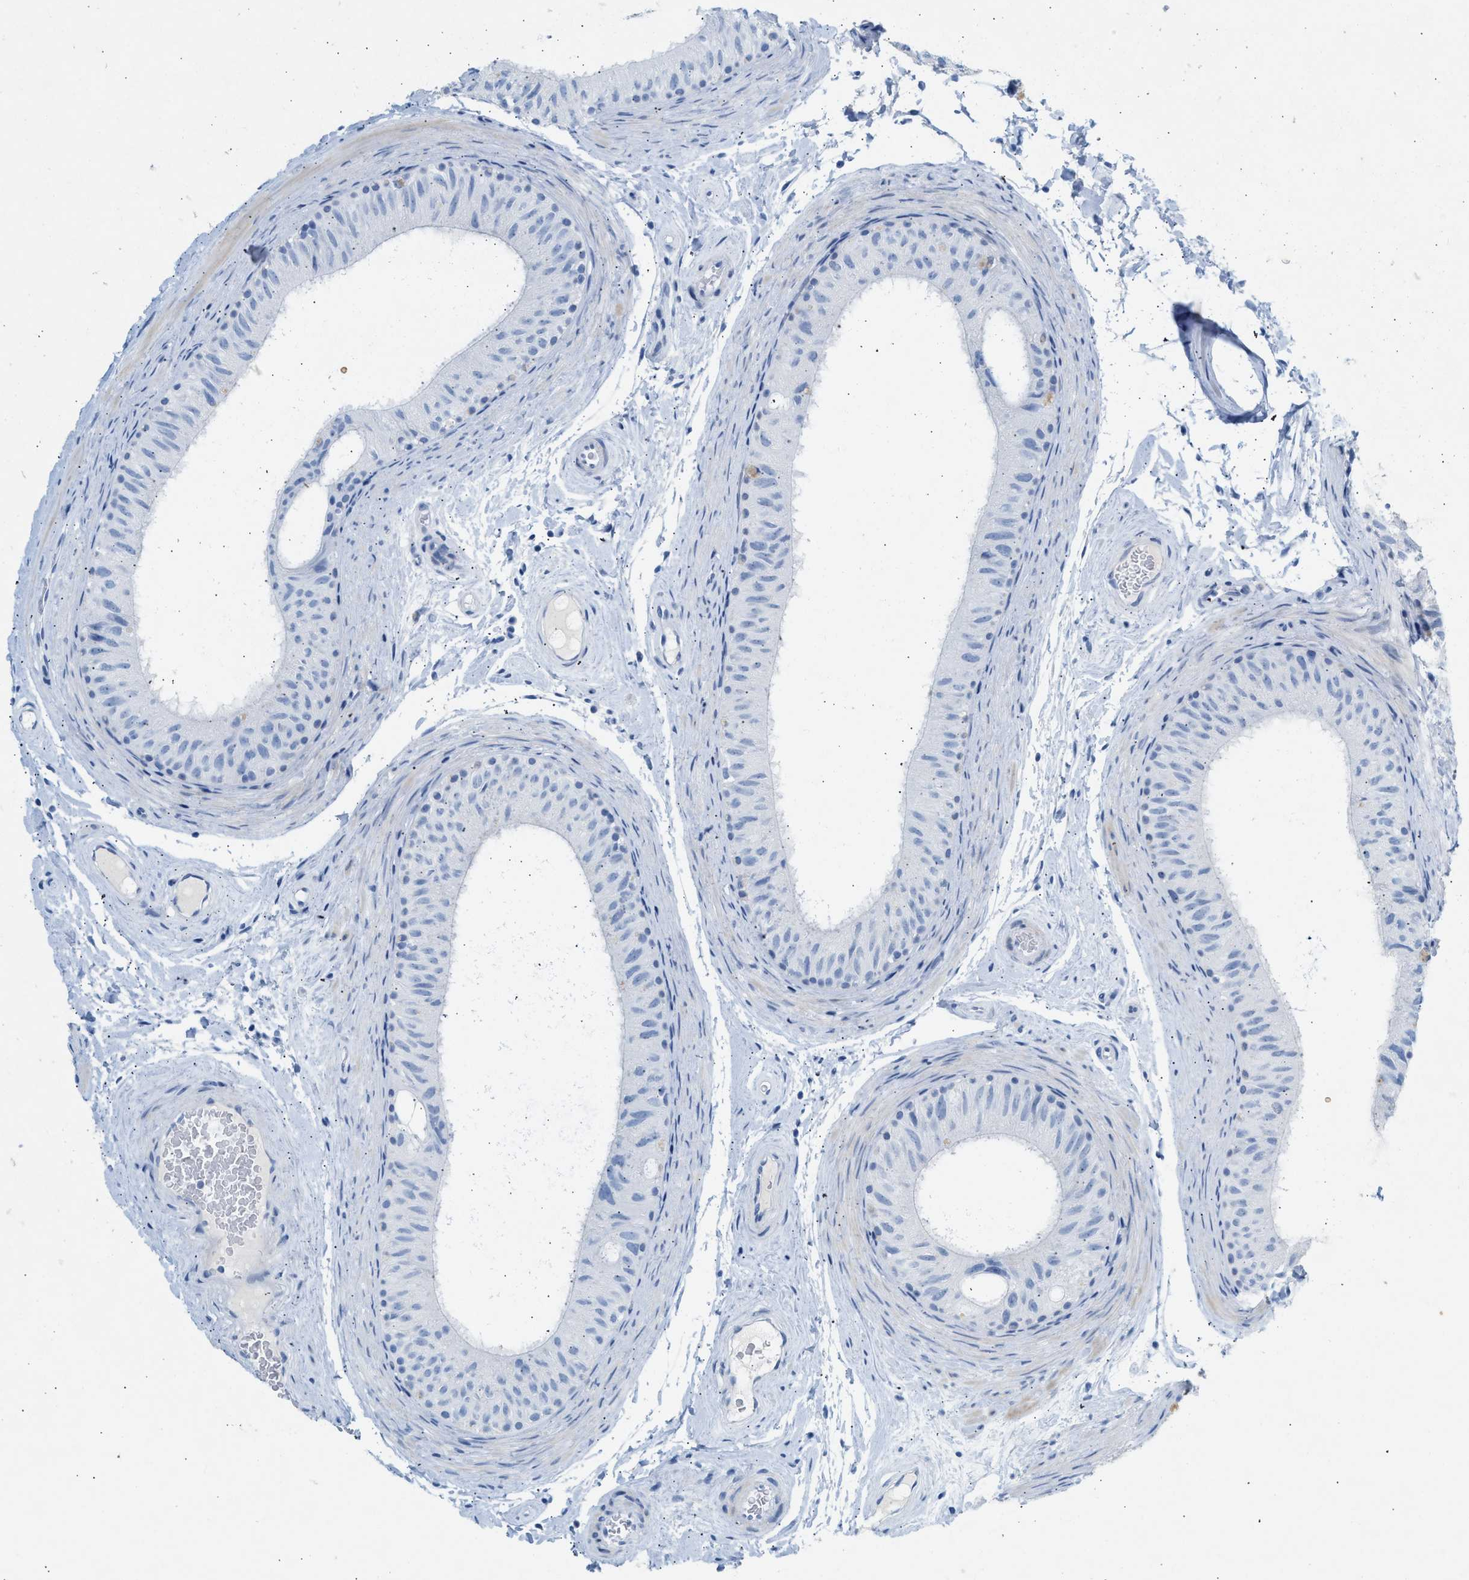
{"staining": {"intensity": "negative", "quantity": "none", "location": "none"}, "tissue": "epididymis", "cell_type": "Glandular cells", "image_type": "normal", "snomed": [{"axis": "morphology", "description": "Normal tissue, NOS"}, {"axis": "topography", "description": "Epididymis"}], "caption": "Protein analysis of benign epididymis demonstrates no significant expression in glandular cells. (Stains: DAB (3,3'-diaminobenzidine) immunohistochemistry with hematoxylin counter stain, Microscopy: brightfield microscopy at high magnification).", "gene": "HHATL", "patient": {"sex": "male", "age": 34}}